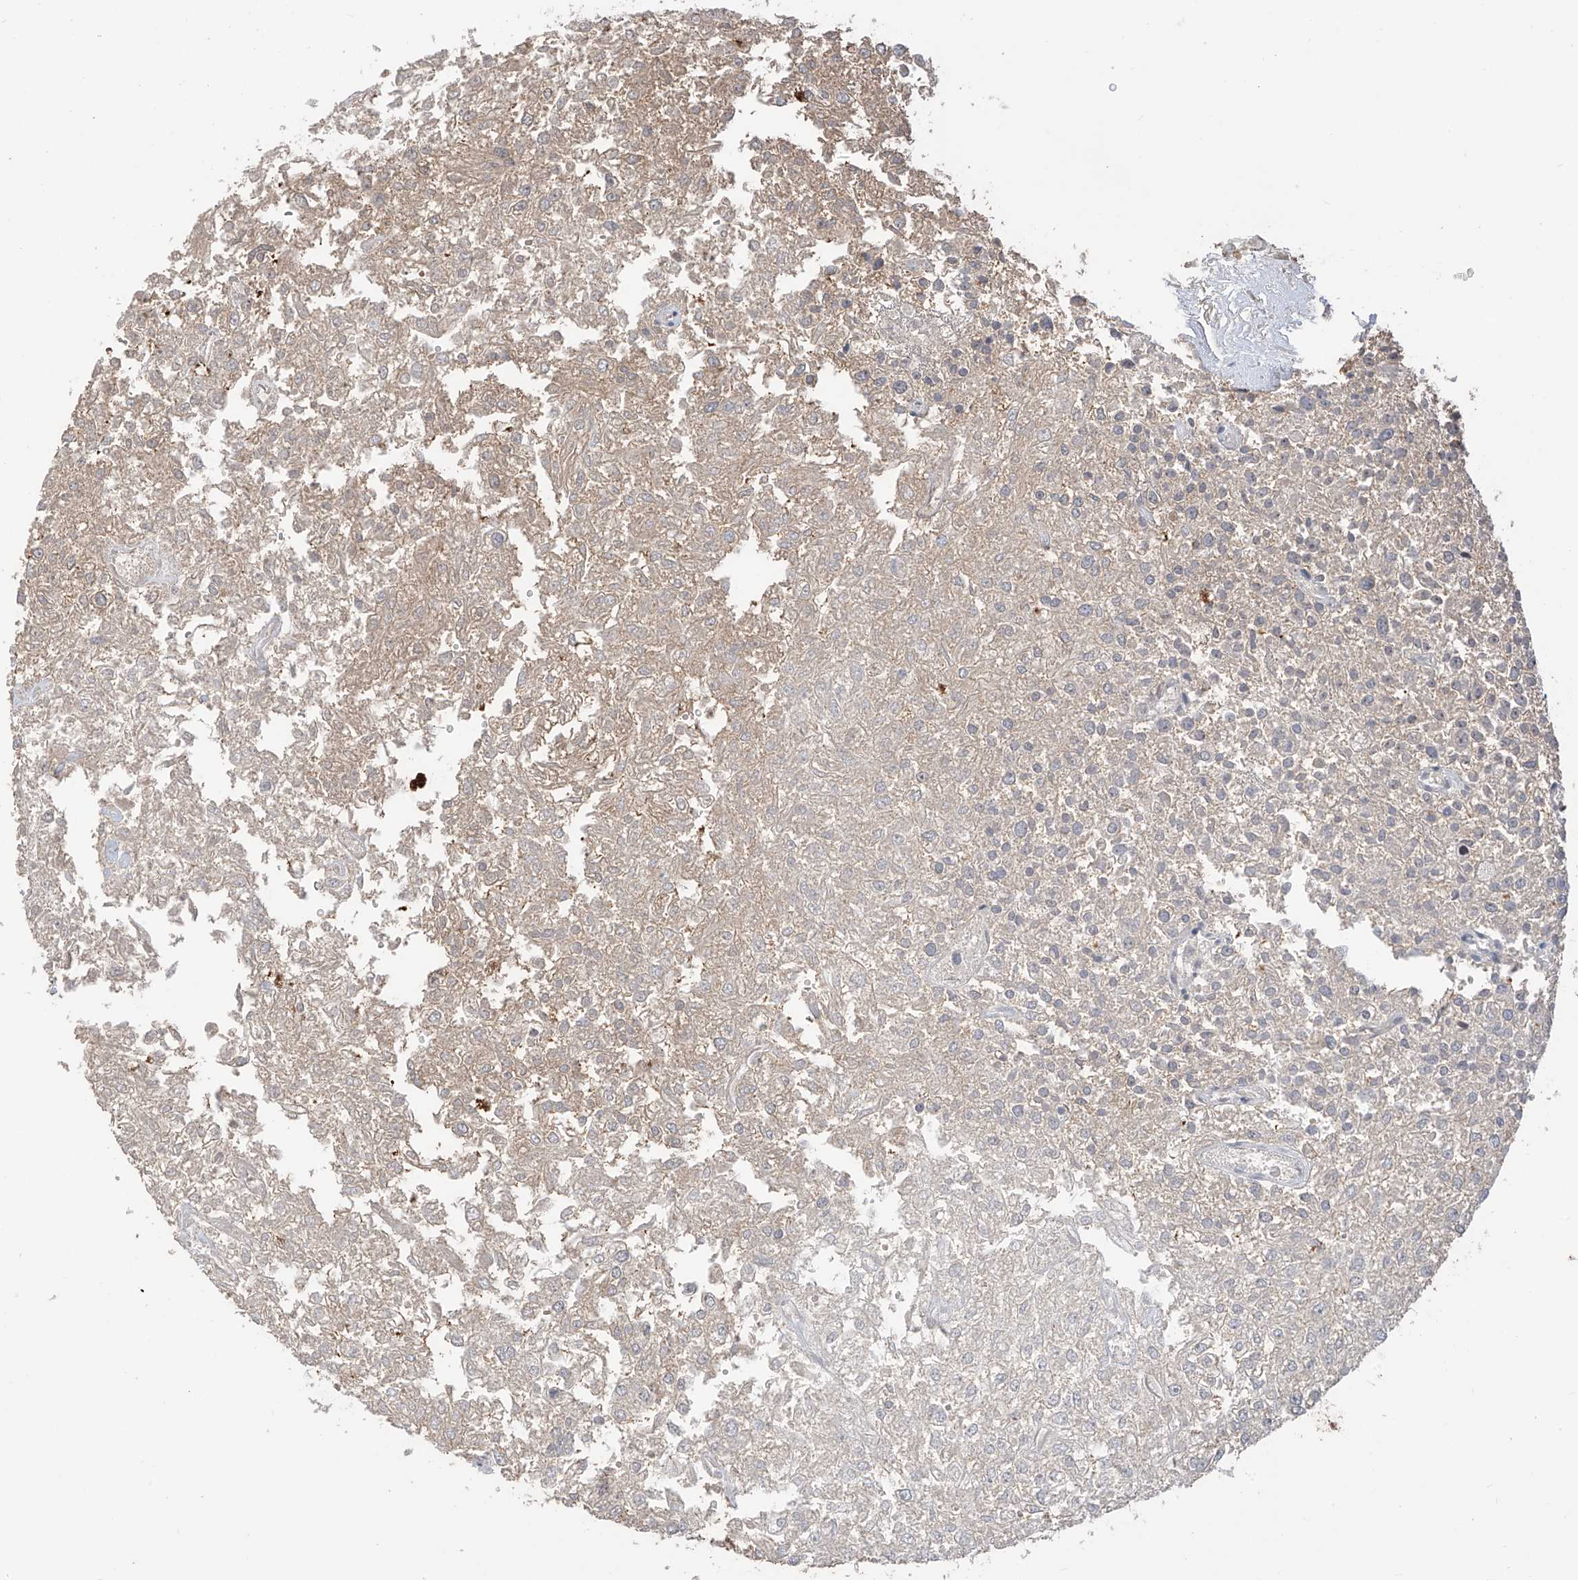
{"staining": {"intensity": "negative", "quantity": "none", "location": "none"}, "tissue": "renal cancer", "cell_type": "Tumor cells", "image_type": "cancer", "snomed": [{"axis": "morphology", "description": "Adenocarcinoma, NOS"}, {"axis": "topography", "description": "Kidney"}], "caption": "Immunohistochemistry (IHC) micrograph of human adenocarcinoma (renal) stained for a protein (brown), which shows no positivity in tumor cells.", "gene": "C1orf131", "patient": {"sex": "female", "age": 54}}